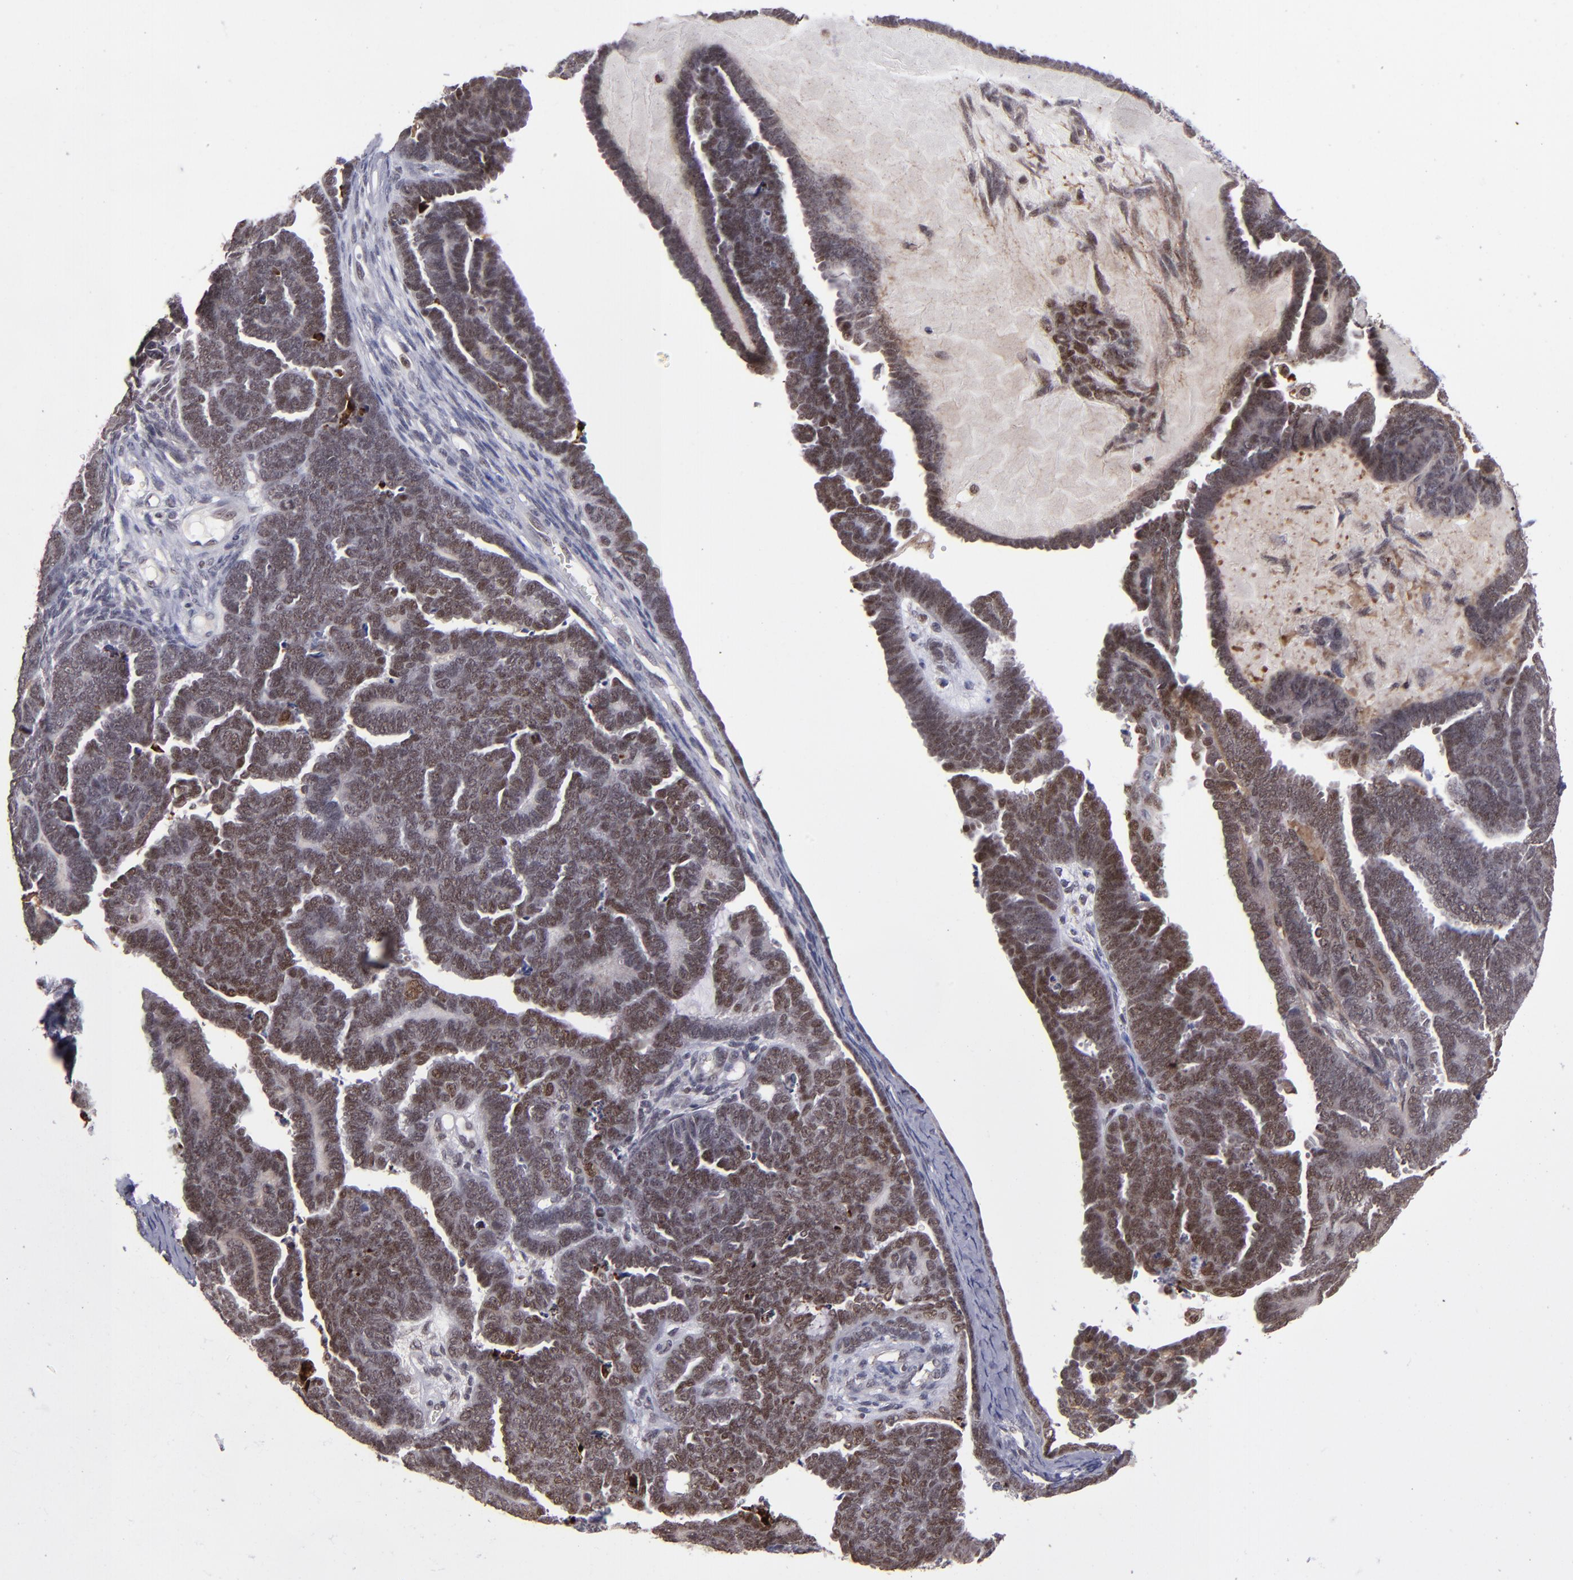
{"staining": {"intensity": "strong", "quantity": ">75%", "location": "nuclear"}, "tissue": "endometrial cancer", "cell_type": "Tumor cells", "image_type": "cancer", "snomed": [{"axis": "morphology", "description": "Neoplasm, malignant, NOS"}, {"axis": "topography", "description": "Endometrium"}], "caption": "This image exhibits immunohistochemistry staining of human endometrial neoplasm (malignant), with high strong nuclear expression in approximately >75% of tumor cells.", "gene": "RREB1", "patient": {"sex": "female", "age": 74}}